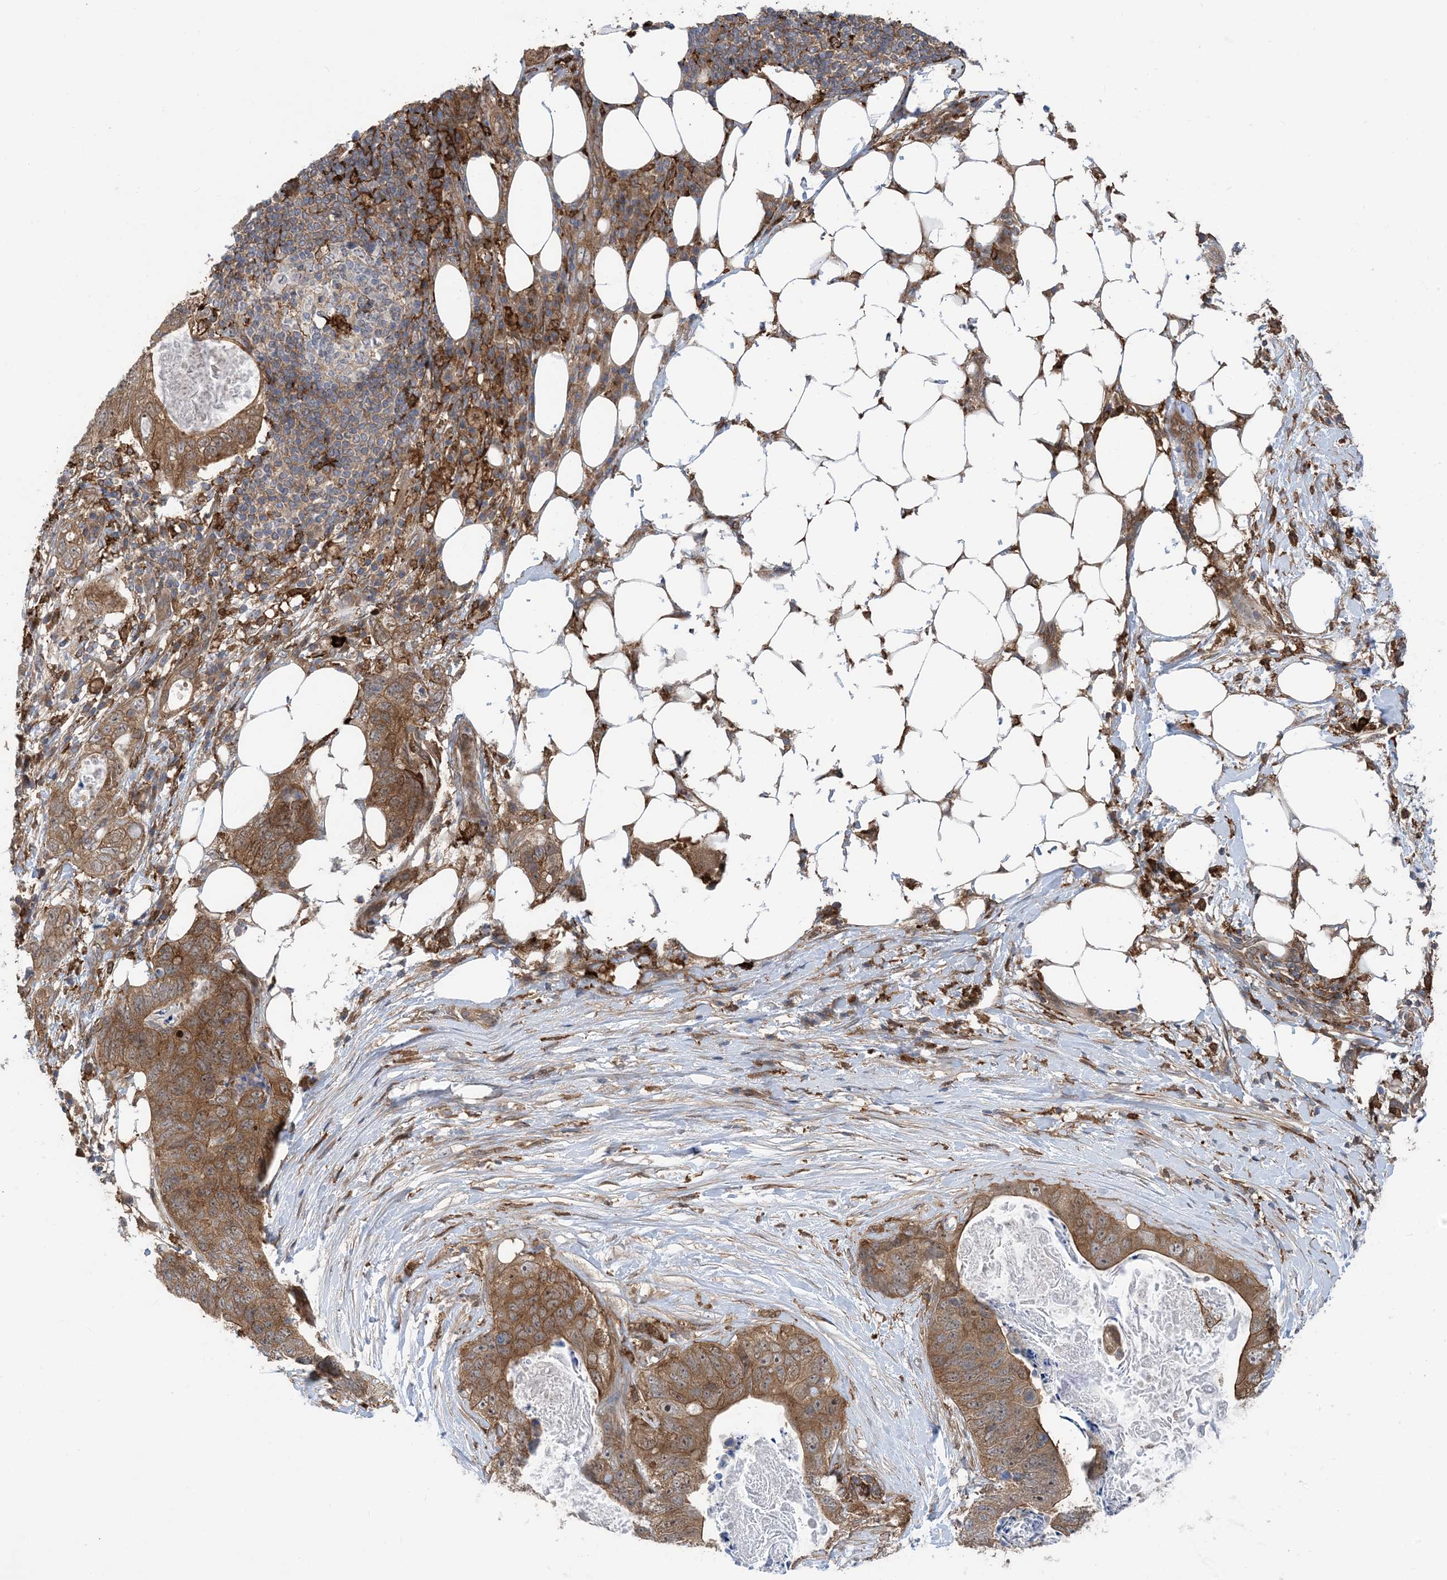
{"staining": {"intensity": "moderate", "quantity": ">75%", "location": "cytoplasmic/membranous"}, "tissue": "stomach cancer", "cell_type": "Tumor cells", "image_type": "cancer", "snomed": [{"axis": "morphology", "description": "Adenocarcinoma, NOS"}, {"axis": "topography", "description": "Stomach"}], "caption": "Brown immunohistochemical staining in human adenocarcinoma (stomach) demonstrates moderate cytoplasmic/membranous staining in about >75% of tumor cells.", "gene": "HS1BP3", "patient": {"sex": "female", "age": 89}}